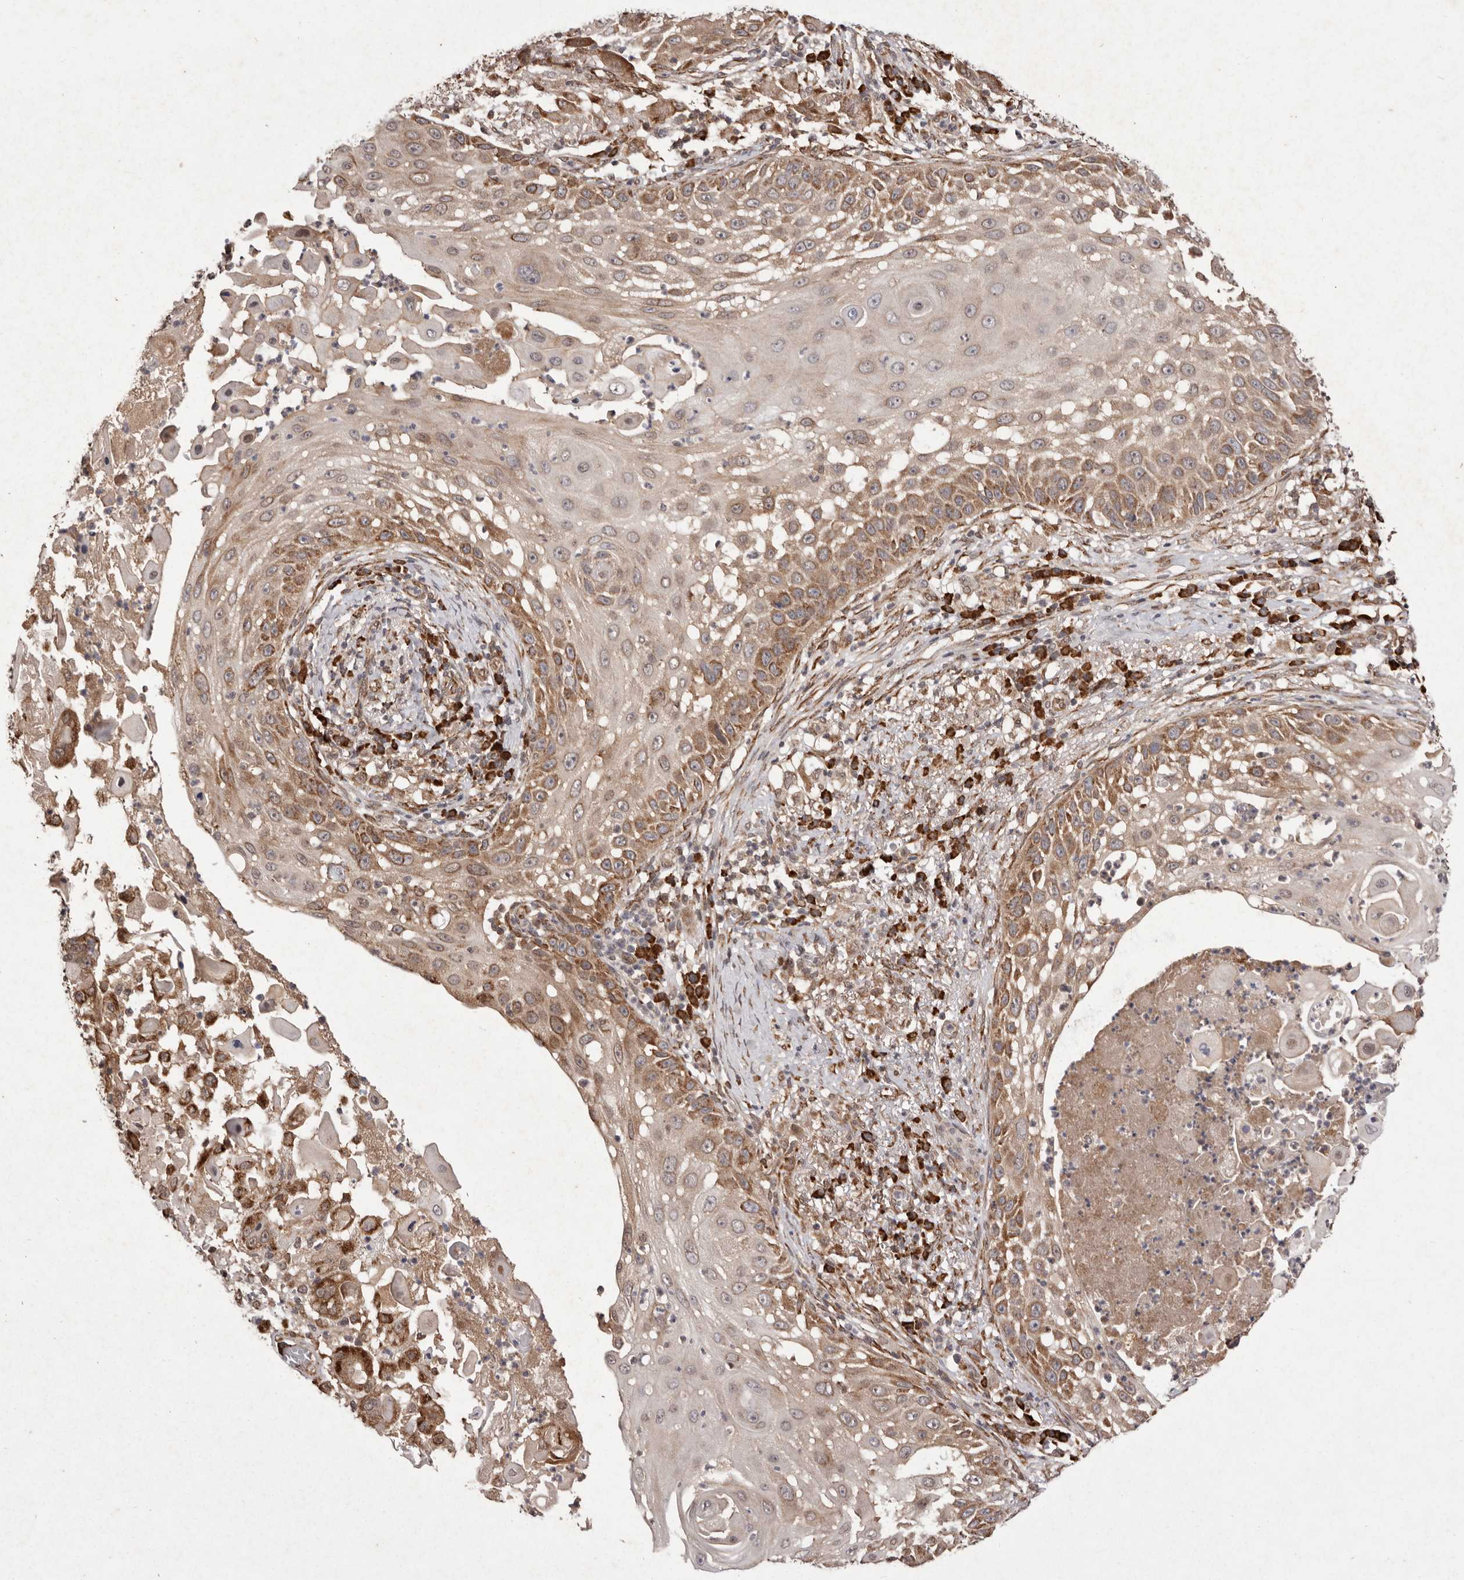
{"staining": {"intensity": "moderate", "quantity": ">75%", "location": "cytoplasmic/membranous"}, "tissue": "skin cancer", "cell_type": "Tumor cells", "image_type": "cancer", "snomed": [{"axis": "morphology", "description": "Squamous cell carcinoma, NOS"}, {"axis": "topography", "description": "Skin"}], "caption": "Tumor cells display medium levels of moderate cytoplasmic/membranous expression in approximately >75% of cells in skin cancer. (Brightfield microscopy of DAB IHC at high magnification).", "gene": "LRGUK", "patient": {"sex": "female", "age": 44}}